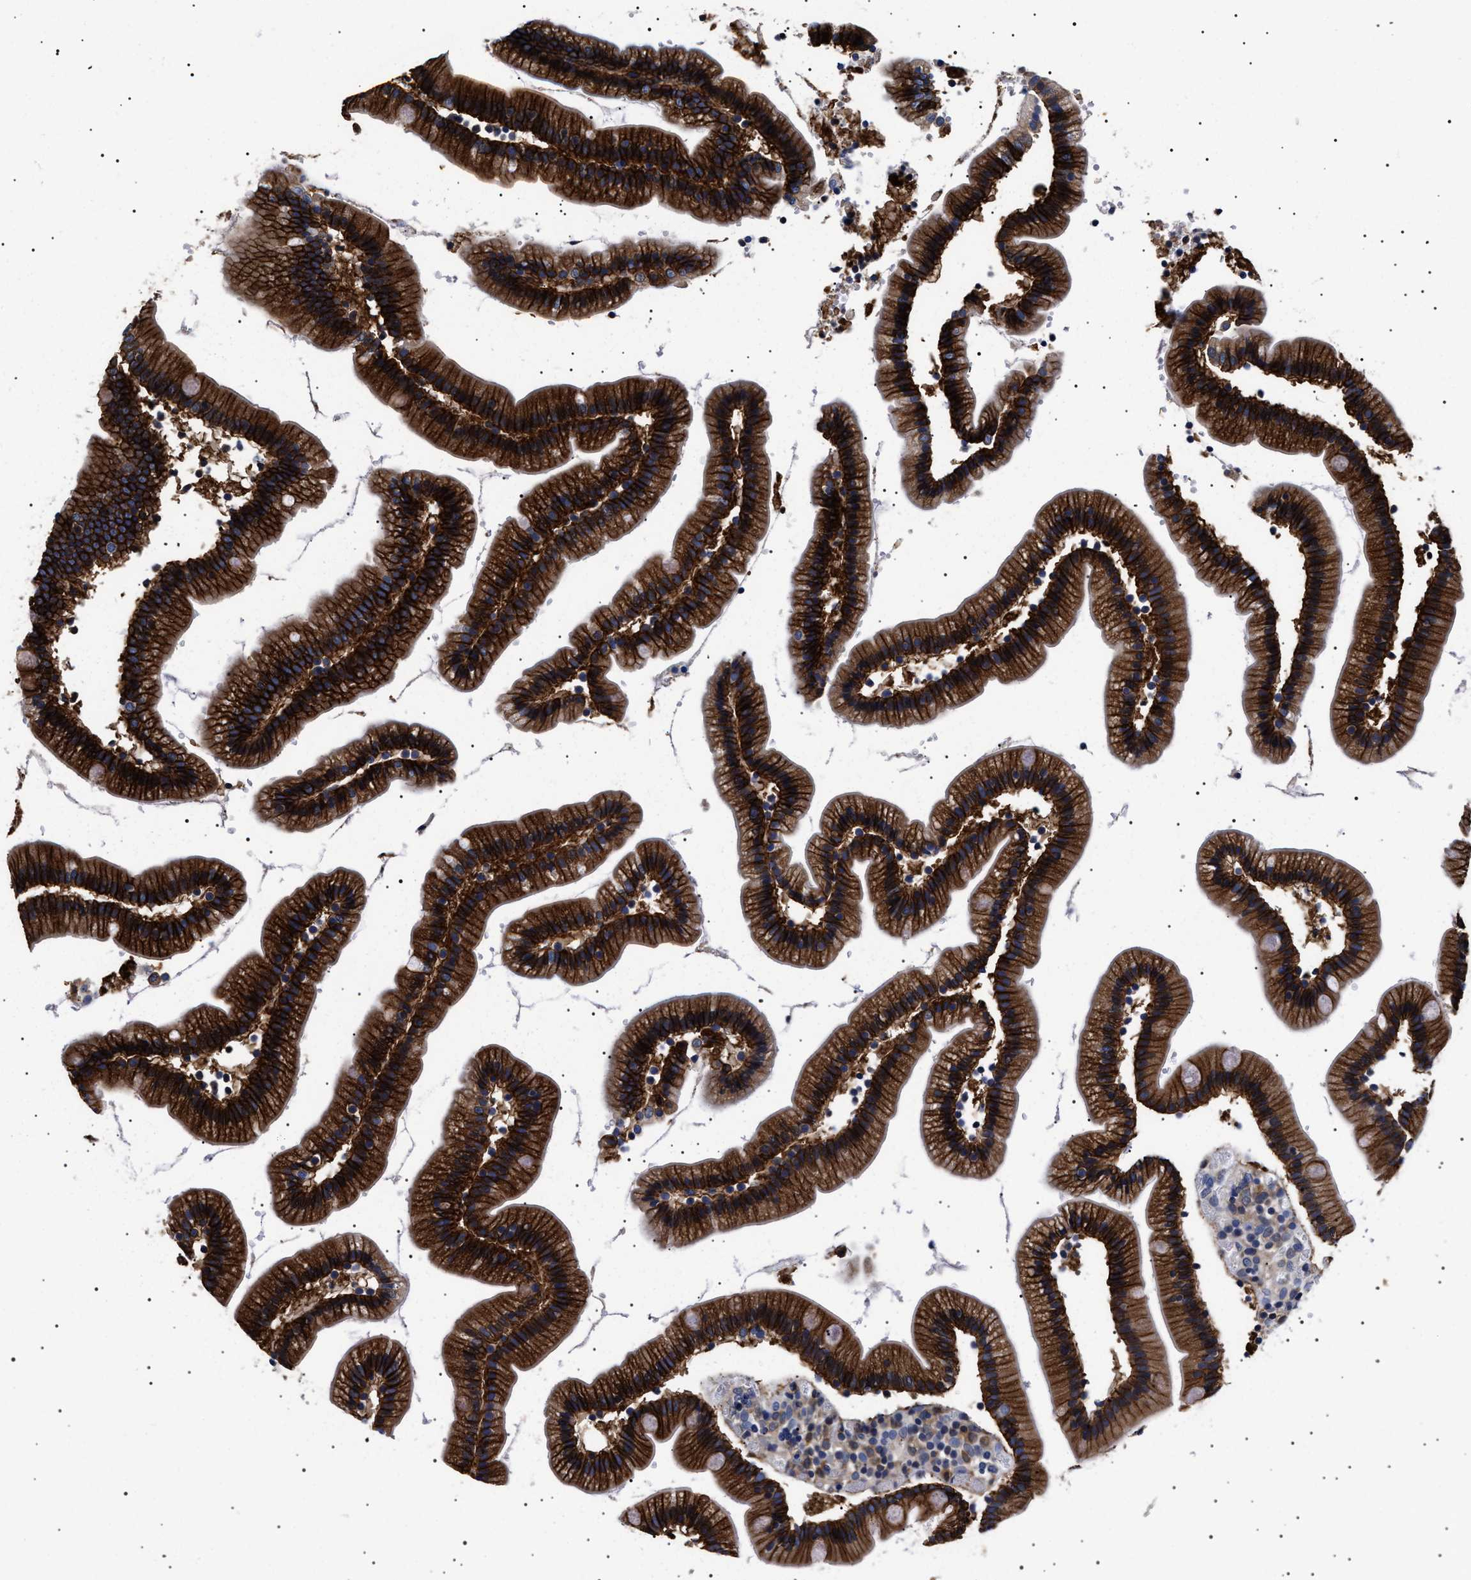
{"staining": {"intensity": "strong", "quantity": ">75%", "location": "cytoplasmic/membranous"}, "tissue": "duodenum", "cell_type": "Glandular cells", "image_type": "normal", "snomed": [{"axis": "morphology", "description": "Normal tissue, NOS"}, {"axis": "topography", "description": "Duodenum"}], "caption": "Duodenum was stained to show a protein in brown. There is high levels of strong cytoplasmic/membranous staining in about >75% of glandular cells. (Stains: DAB (3,3'-diaminobenzidine) in brown, nuclei in blue, Microscopy: brightfield microscopy at high magnification).", "gene": "SLC4A7", "patient": {"sex": "male", "age": 66}}